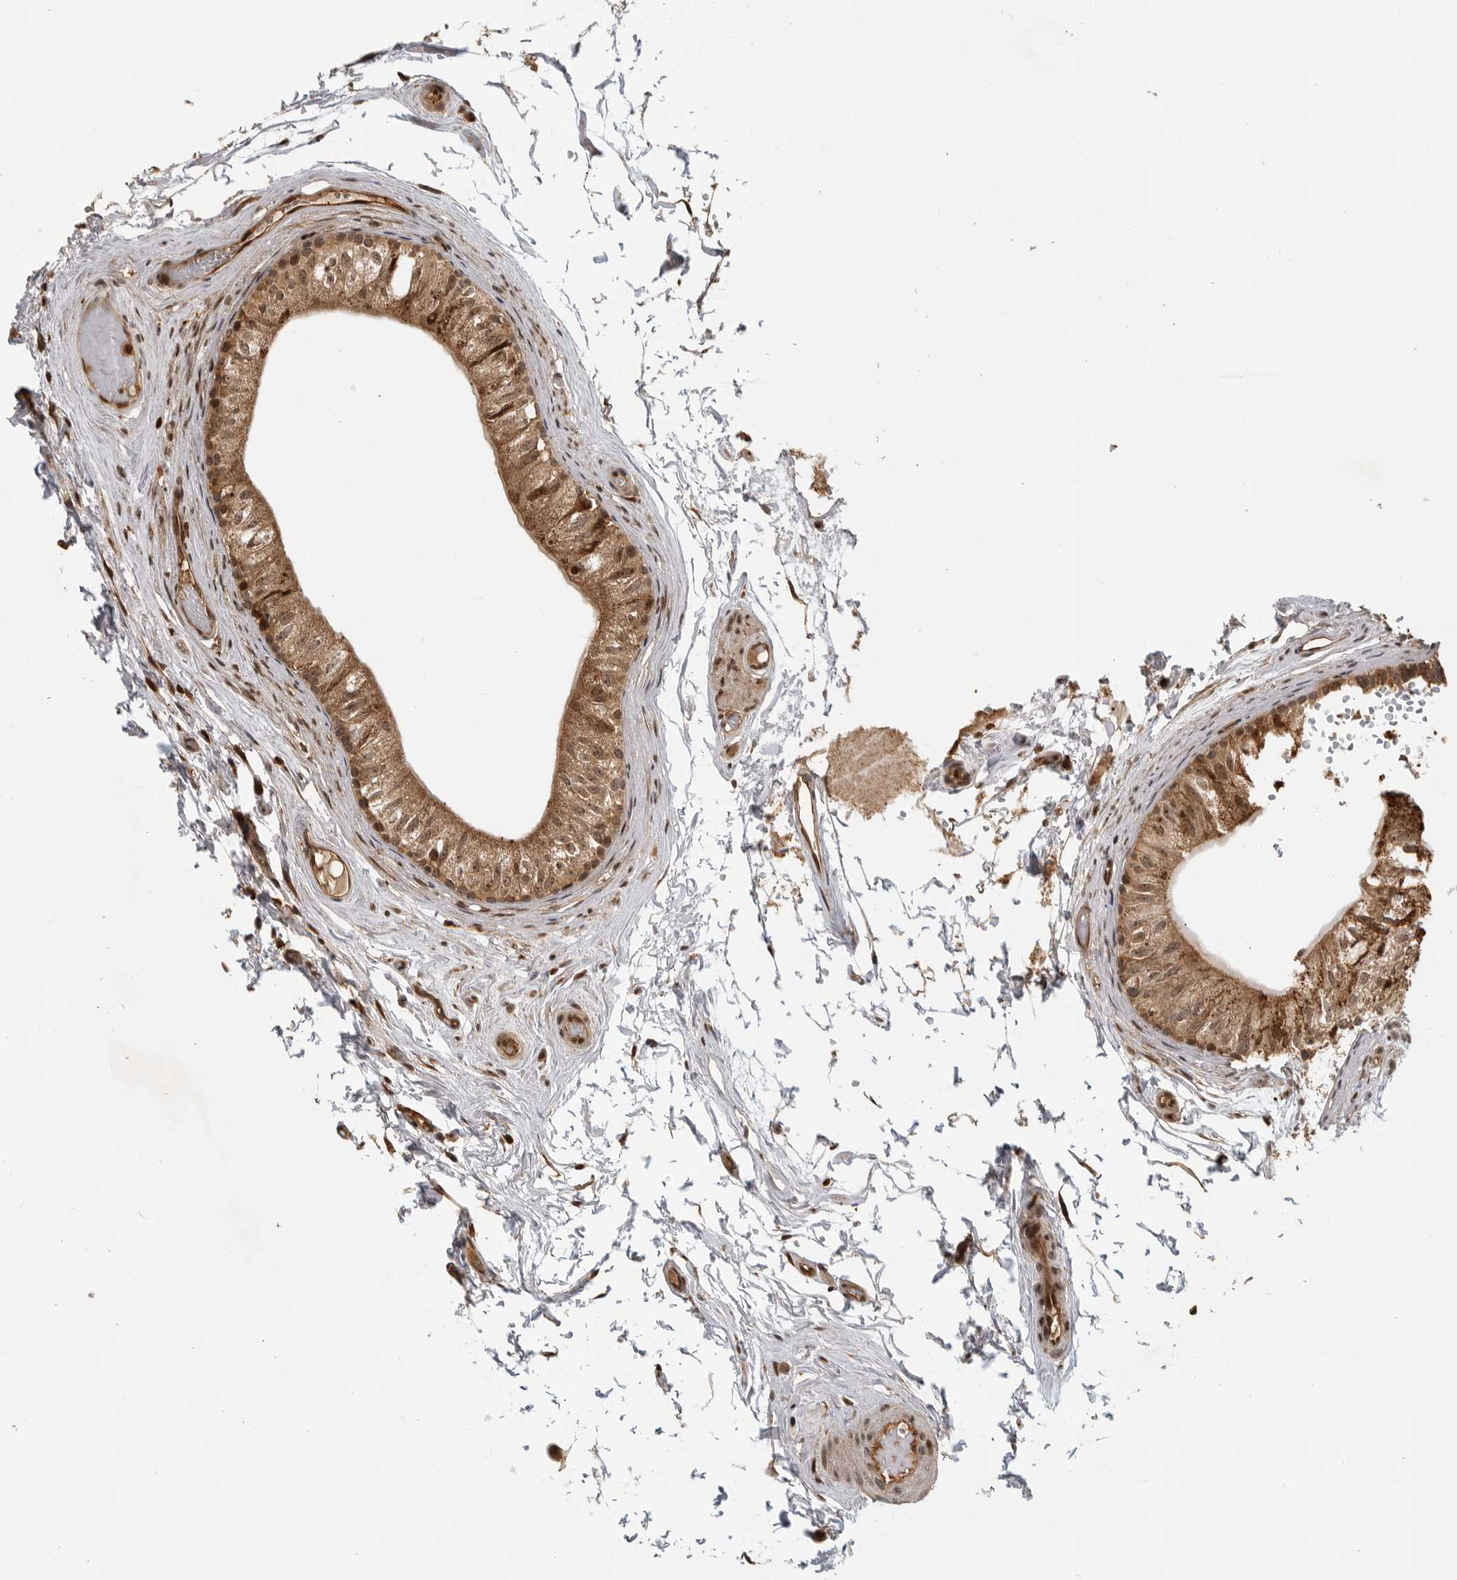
{"staining": {"intensity": "moderate", "quantity": ">75%", "location": "cytoplasmic/membranous,nuclear"}, "tissue": "epididymis", "cell_type": "Glandular cells", "image_type": "normal", "snomed": [{"axis": "morphology", "description": "Normal tissue, NOS"}, {"axis": "topography", "description": "Epididymis"}], "caption": "An immunohistochemistry micrograph of benign tissue is shown. Protein staining in brown shows moderate cytoplasmic/membranous,nuclear positivity in epididymis within glandular cells.", "gene": "BMP2K", "patient": {"sex": "male", "age": 79}}